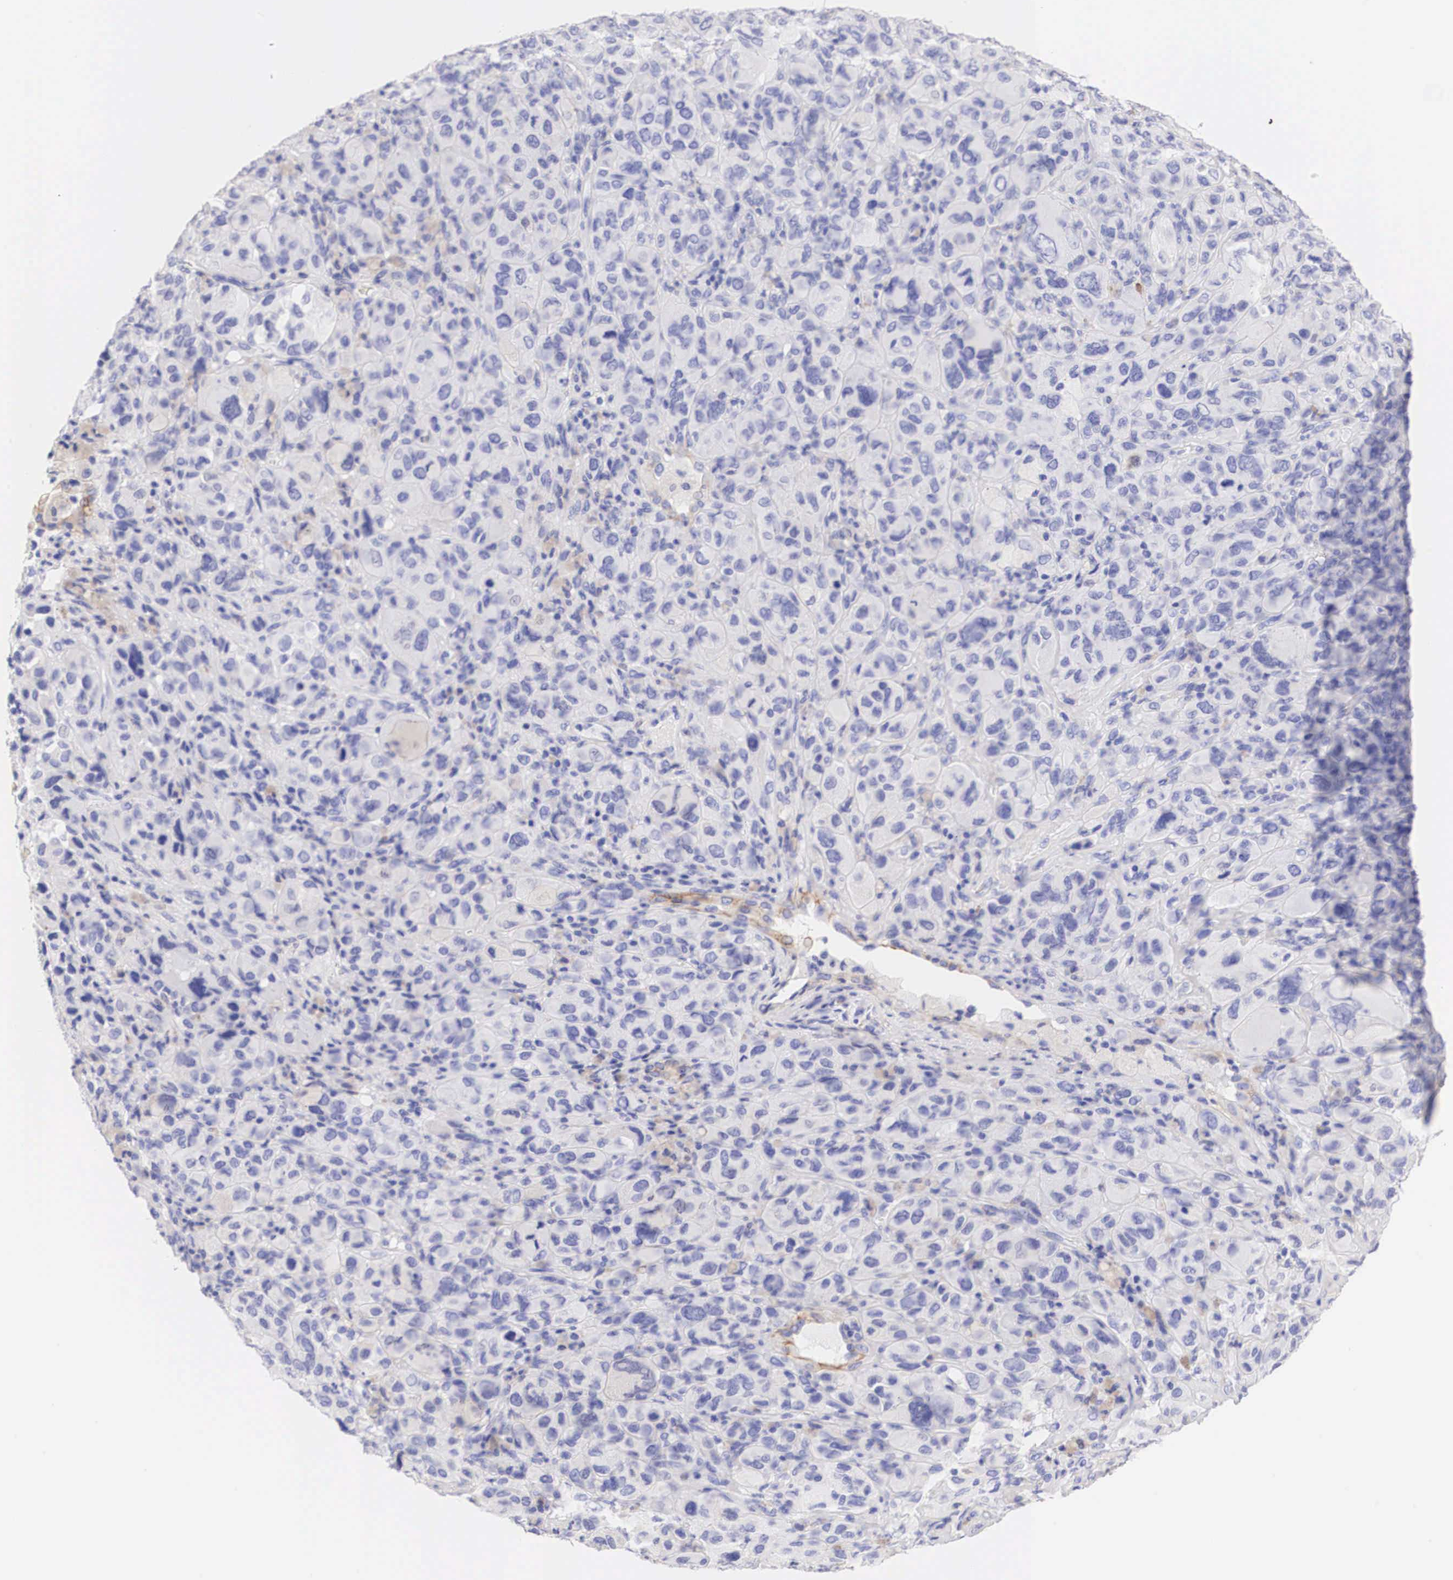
{"staining": {"intensity": "weak", "quantity": "<25%", "location": "cytoplasmic/membranous"}, "tissue": "melanoma", "cell_type": "Tumor cells", "image_type": "cancer", "snomed": [{"axis": "morphology", "description": "Malignant melanoma, Metastatic site"}, {"axis": "topography", "description": "Skin"}], "caption": "This is a micrograph of immunohistochemistry (IHC) staining of melanoma, which shows no staining in tumor cells.", "gene": "ERBB2", "patient": {"sex": "male", "age": 32}}